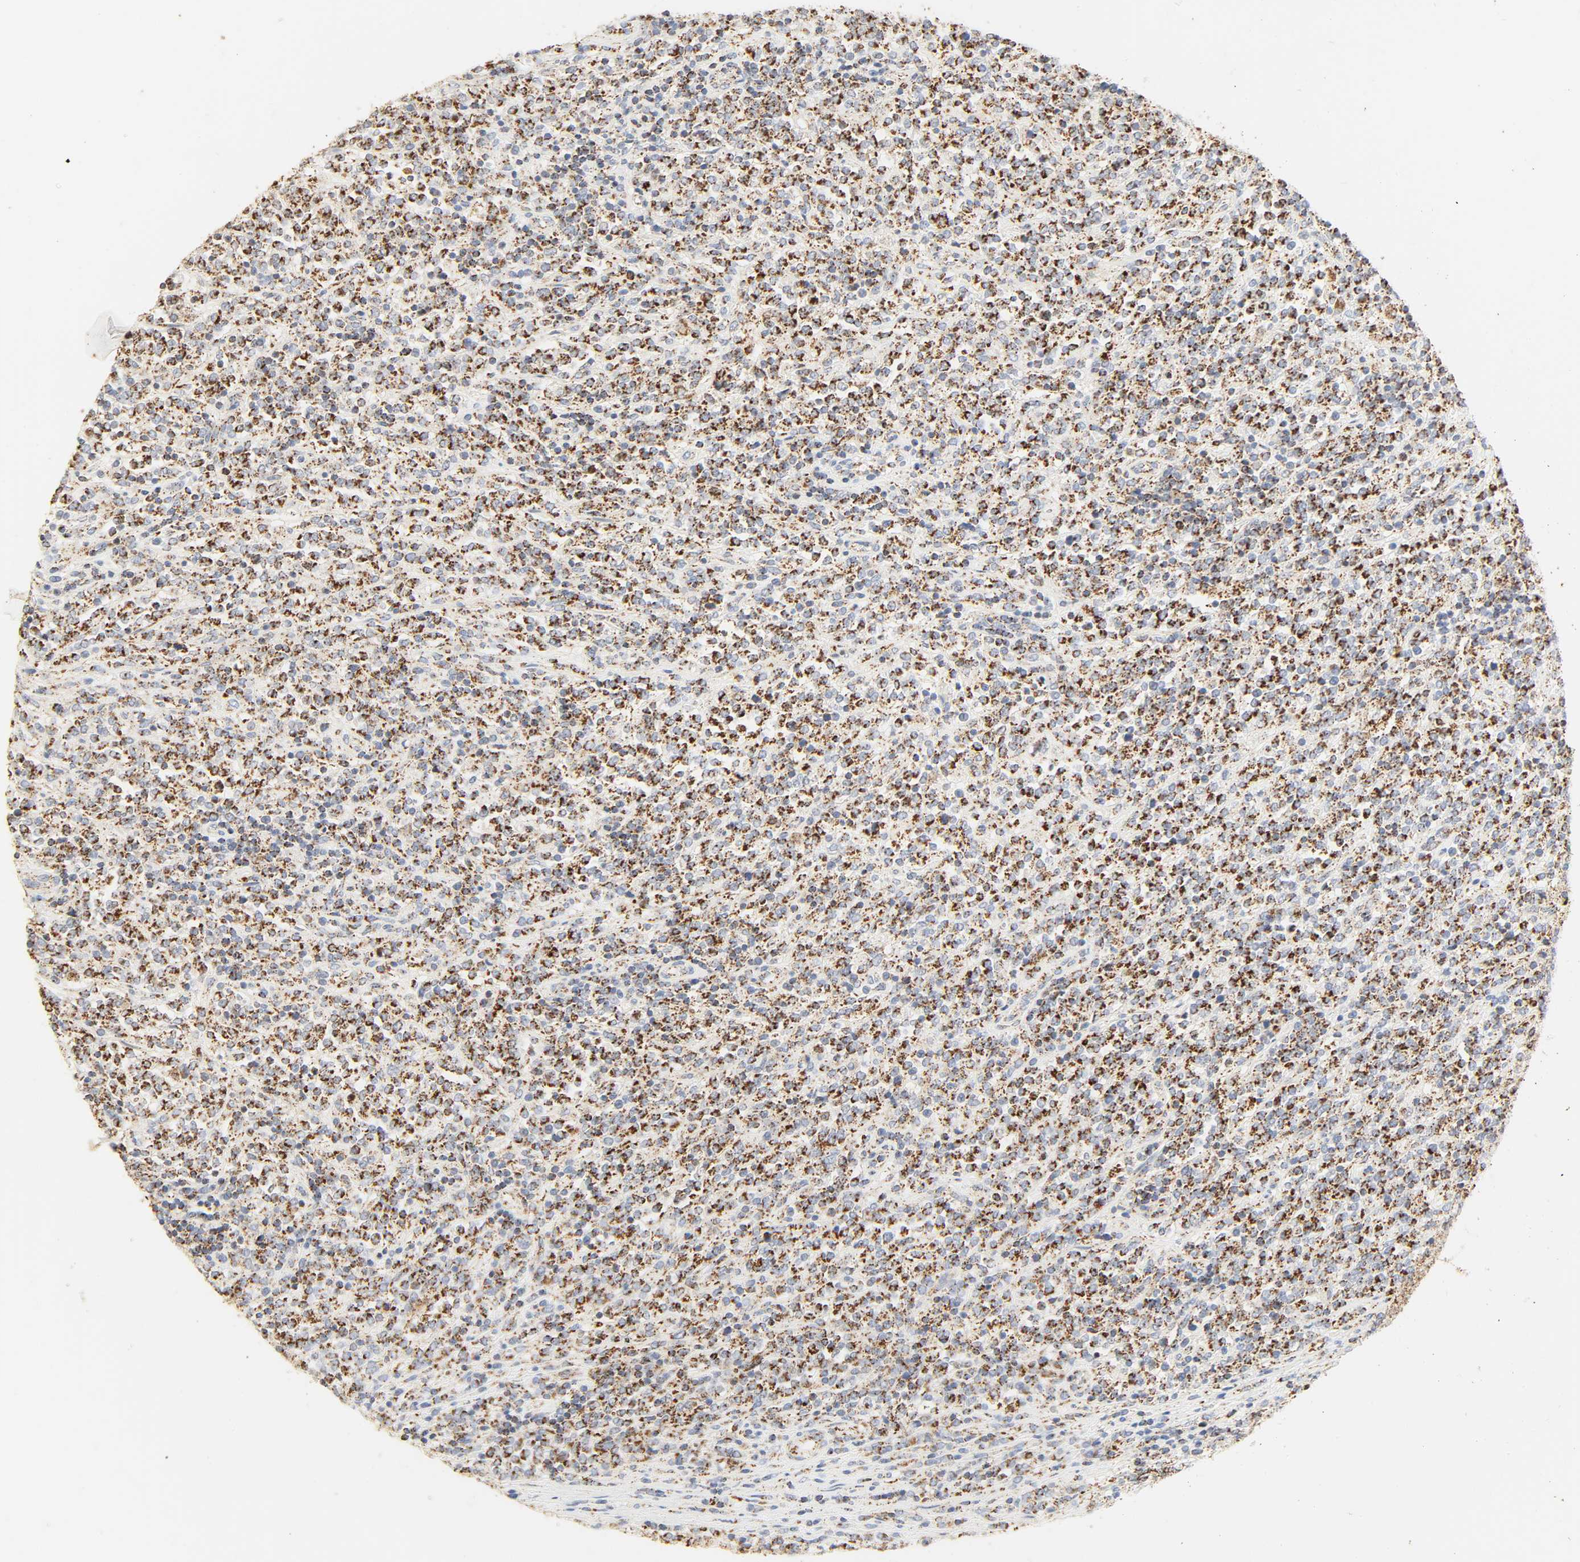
{"staining": {"intensity": "moderate", "quantity": ">75%", "location": "cytoplasmic/membranous"}, "tissue": "lymphoma", "cell_type": "Tumor cells", "image_type": "cancer", "snomed": [{"axis": "morphology", "description": "Malignant lymphoma, non-Hodgkin's type, High grade"}, {"axis": "topography", "description": "Soft tissue"}], "caption": "Immunohistochemistry (IHC) staining of high-grade malignant lymphoma, non-Hodgkin's type, which displays medium levels of moderate cytoplasmic/membranous expression in approximately >75% of tumor cells indicating moderate cytoplasmic/membranous protein expression. The staining was performed using DAB (3,3'-diaminobenzidine) (brown) for protein detection and nuclei were counterstained in hematoxylin (blue).", "gene": "ACAT1", "patient": {"sex": "male", "age": 18}}